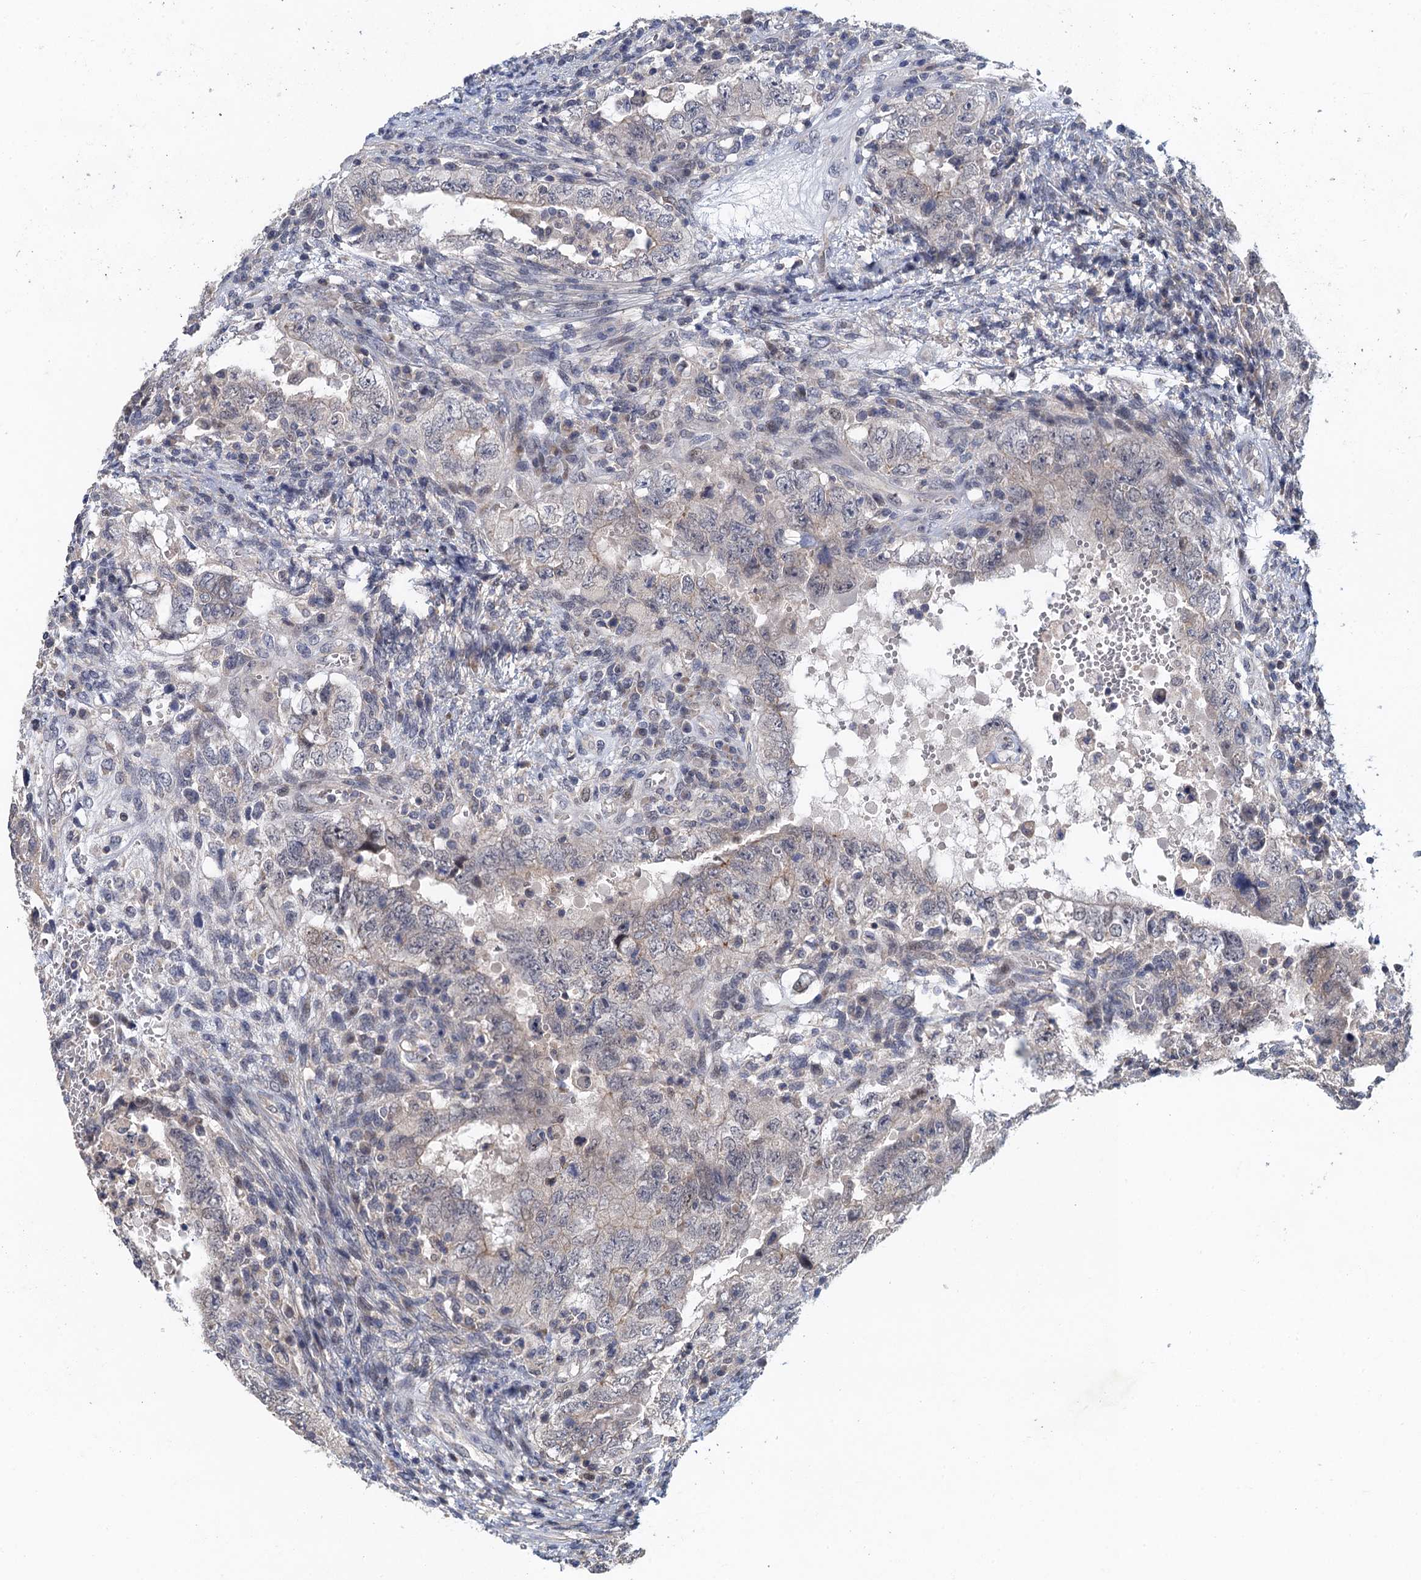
{"staining": {"intensity": "negative", "quantity": "none", "location": "none"}, "tissue": "testis cancer", "cell_type": "Tumor cells", "image_type": "cancer", "snomed": [{"axis": "morphology", "description": "Carcinoma, Embryonal, NOS"}, {"axis": "topography", "description": "Testis"}], "caption": "Immunohistochemical staining of human testis cancer (embryonal carcinoma) shows no significant expression in tumor cells.", "gene": "MDM1", "patient": {"sex": "male", "age": 26}}